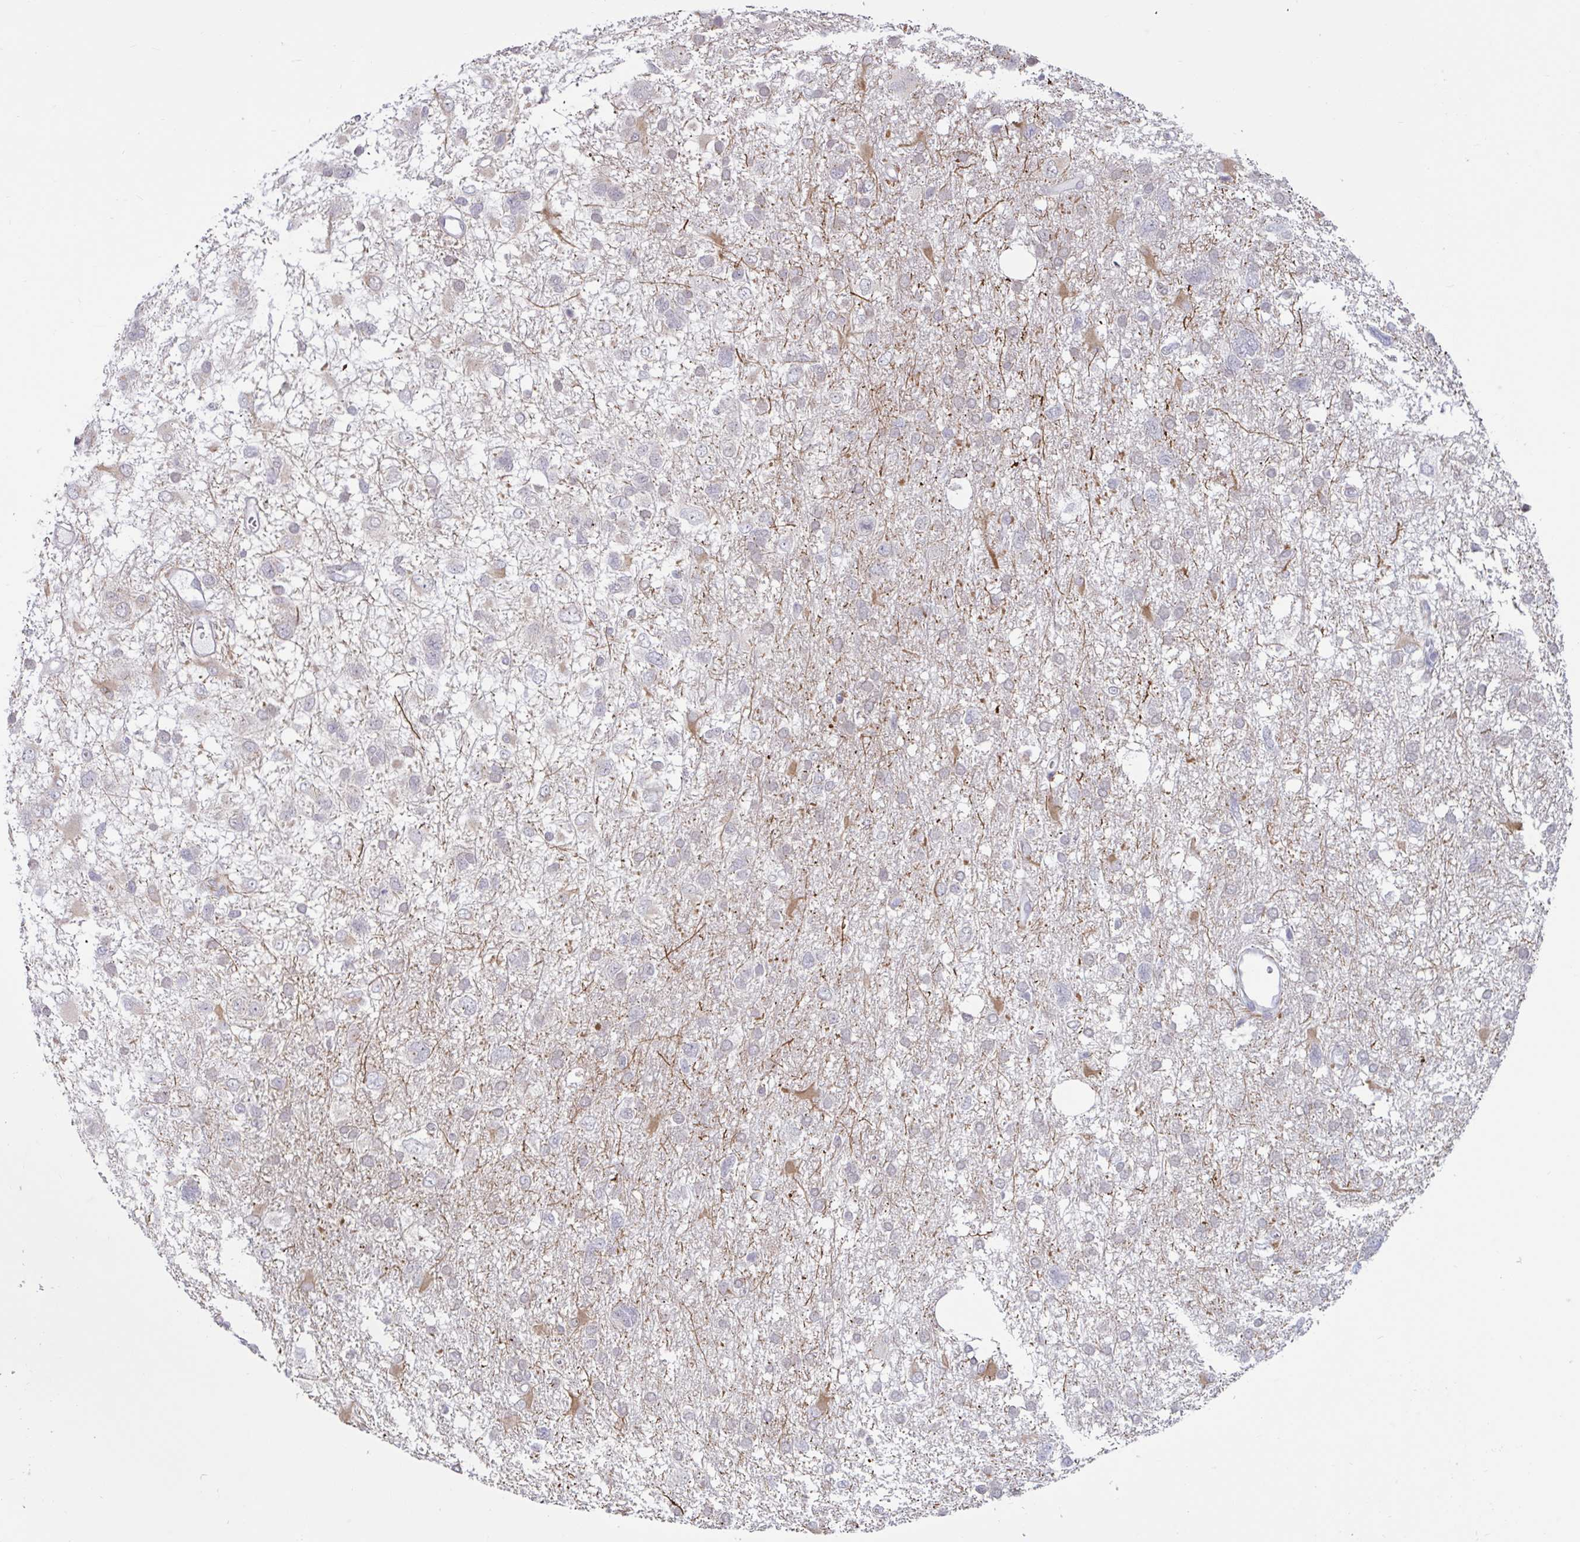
{"staining": {"intensity": "weak", "quantity": "25%-75%", "location": "cytoplasmic/membranous"}, "tissue": "glioma", "cell_type": "Tumor cells", "image_type": "cancer", "snomed": [{"axis": "morphology", "description": "Glioma, malignant, High grade"}, {"axis": "topography", "description": "Brain"}], "caption": "Human malignant high-grade glioma stained with a brown dye demonstrates weak cytoplasmic/membranous positive expression in approximately 25%-75% of tumor cells.", "gene": "ARPP19", "patient": {"sex": "male", "age": 61}}